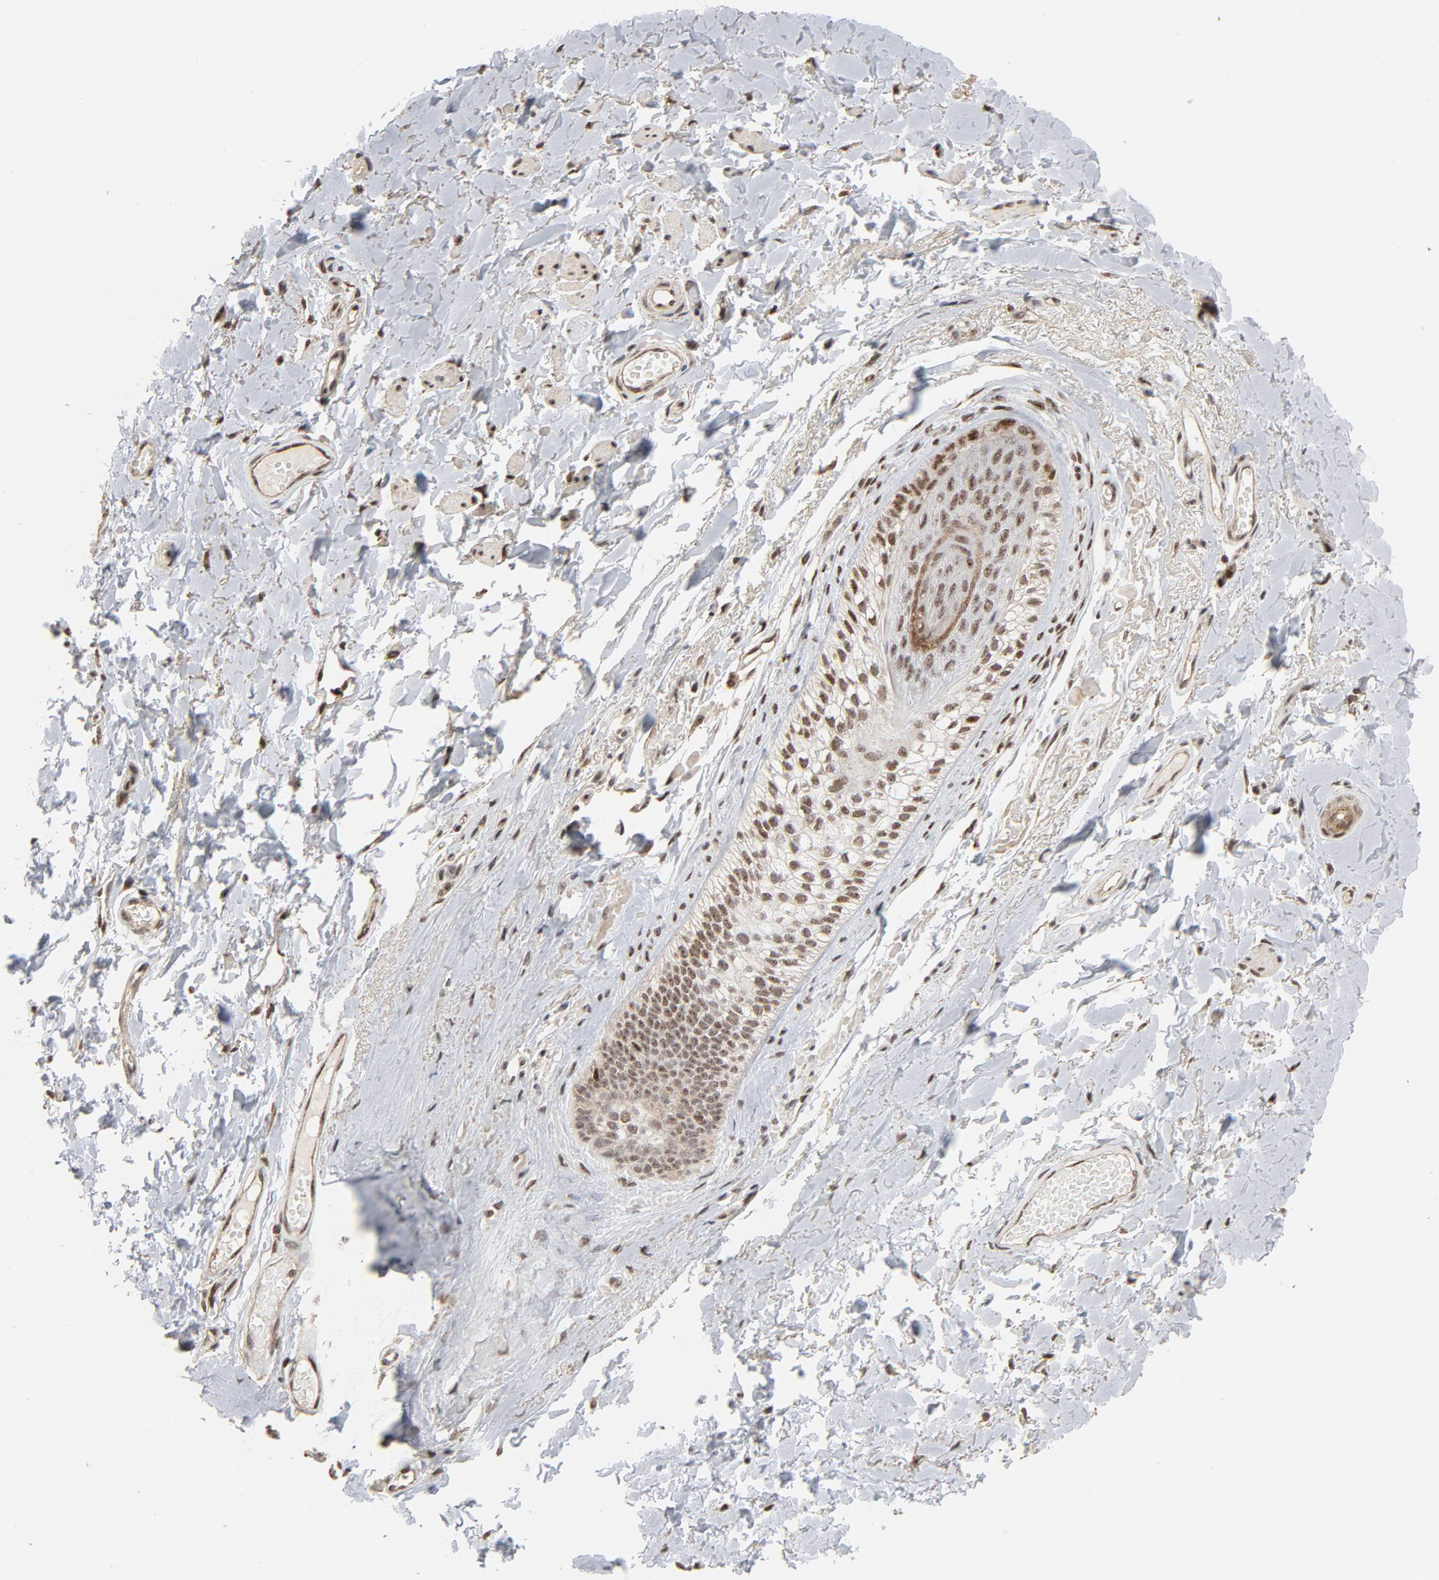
{"staining": {"intensity": "moderate", "quantity": ">75%", "location": "nuclear"}, "tissue": "skin", "cell_type": "Epidermal cells", "image_type": "normal", "snomed": [{"axis": "morphology", "description": "Normal tissue, NOS"}, {"axis": "morphology", "description": "Inflammation, NOS"}, {"axis": "topography", "description": "Vulva"}], "caption": "The immunohistochemical stain shows moderate nuclear positivity in epidermal cells of unremarkable skin. Nuclei are stained in blue.", "gene": "TP53RK", "patient": {"sex": "female", "age": 84}}